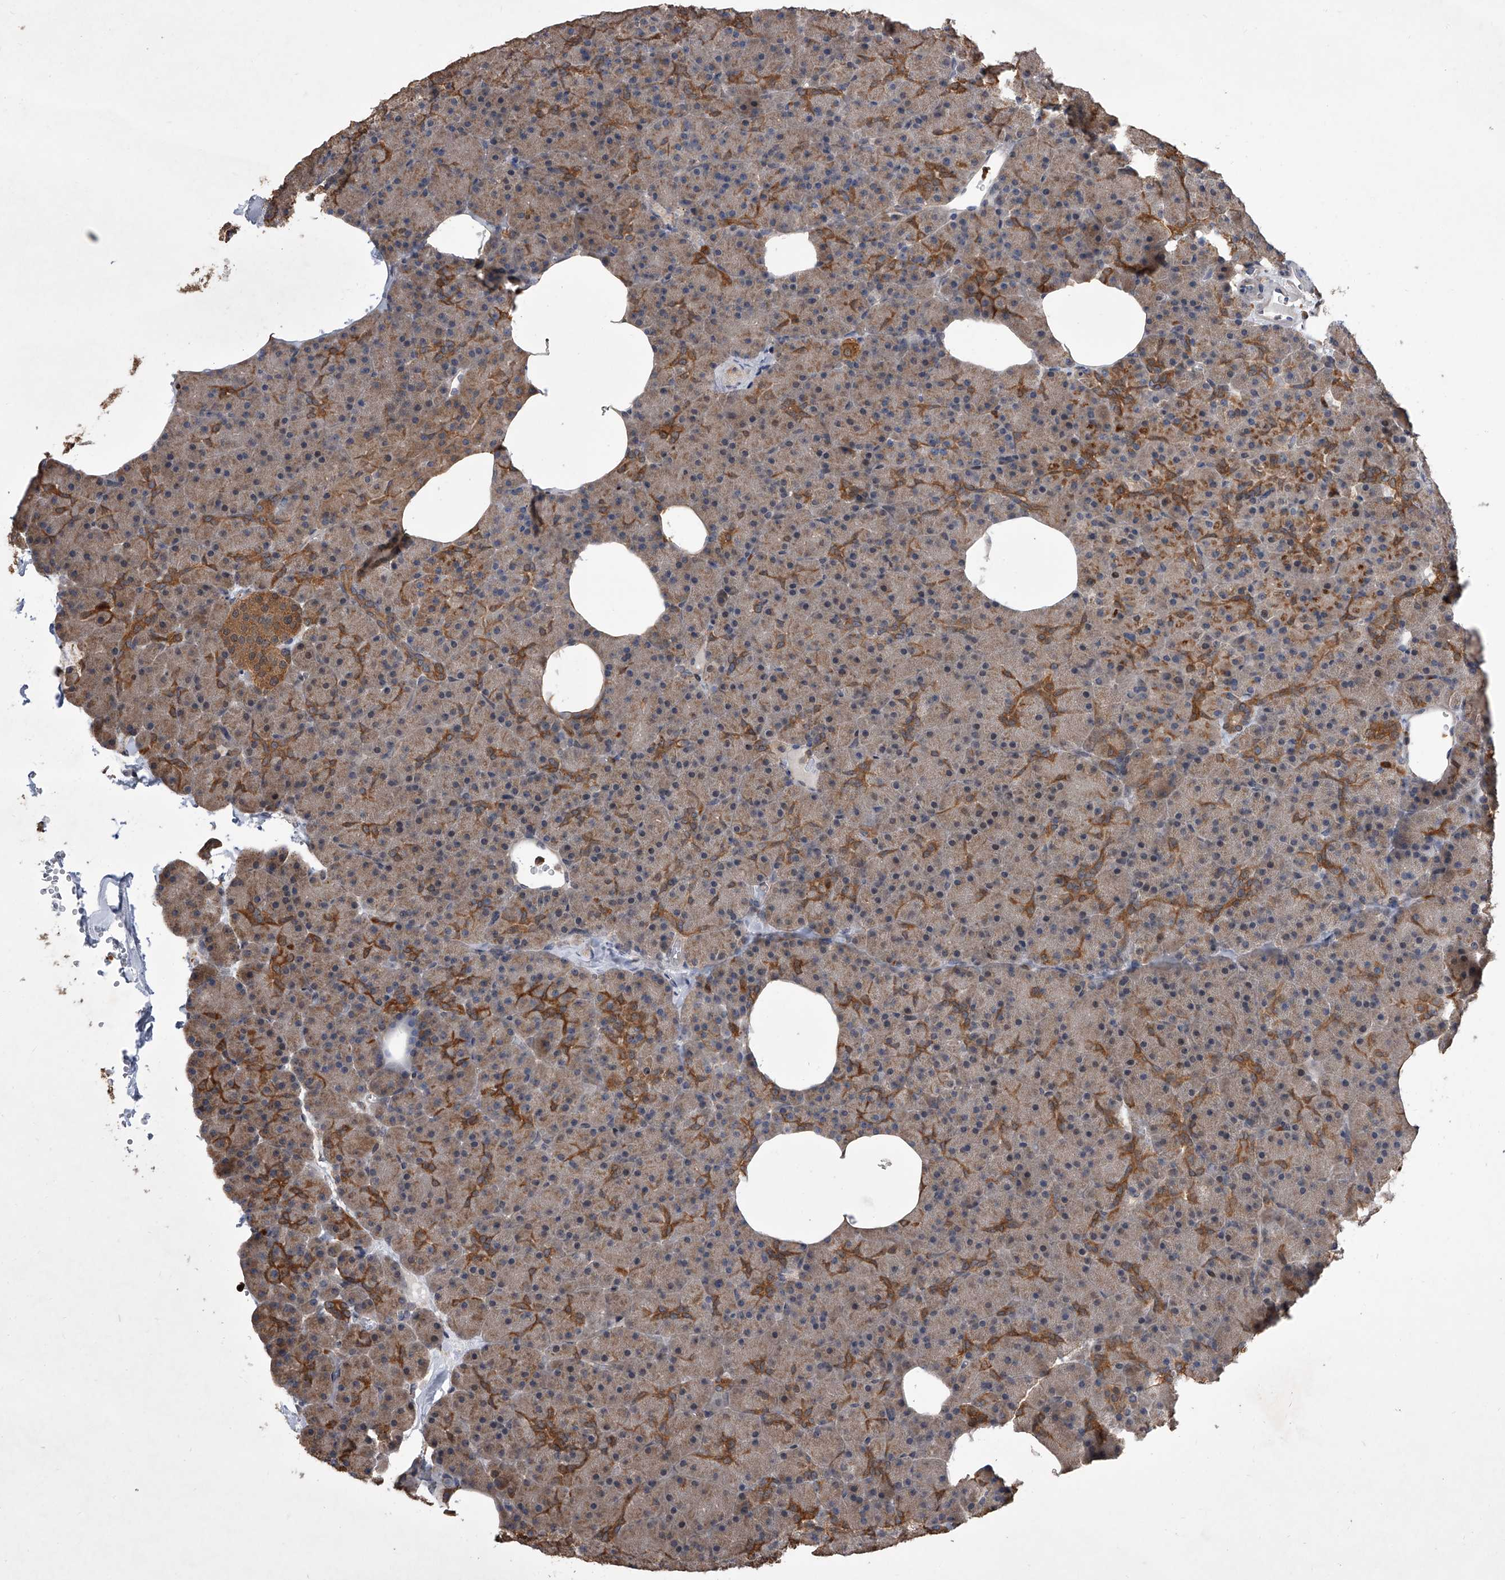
{"staining": {"intensity": "moderate", "quantity": ">75%", "location": "cytoplasmic/membranous"}, "tissue": "pancreas", "cell_type": "Exocrine glandular cells", "image_type": "normal", "snomed": [{"axis": "morphology", "description": "Normal tissue, NOS"}, {"axis": "morphology", "description": "Carcinoid, malignant, NOS"}, {"axis": "topography", "description": "Pancreas"}], "caption": "Moderate cytoplasmic/membranous positivity is identified in approximately >75% of exocrine glandular cells in benign pancreas. The staining is performed using DAB (3,3'-diaminobenzidine) brown chromogen to label protein expression. The nuclei are counter-stained blue using hematoxylin.", "gene": "BHLHE23", "patient": {"sex": "female", "age": 35}}